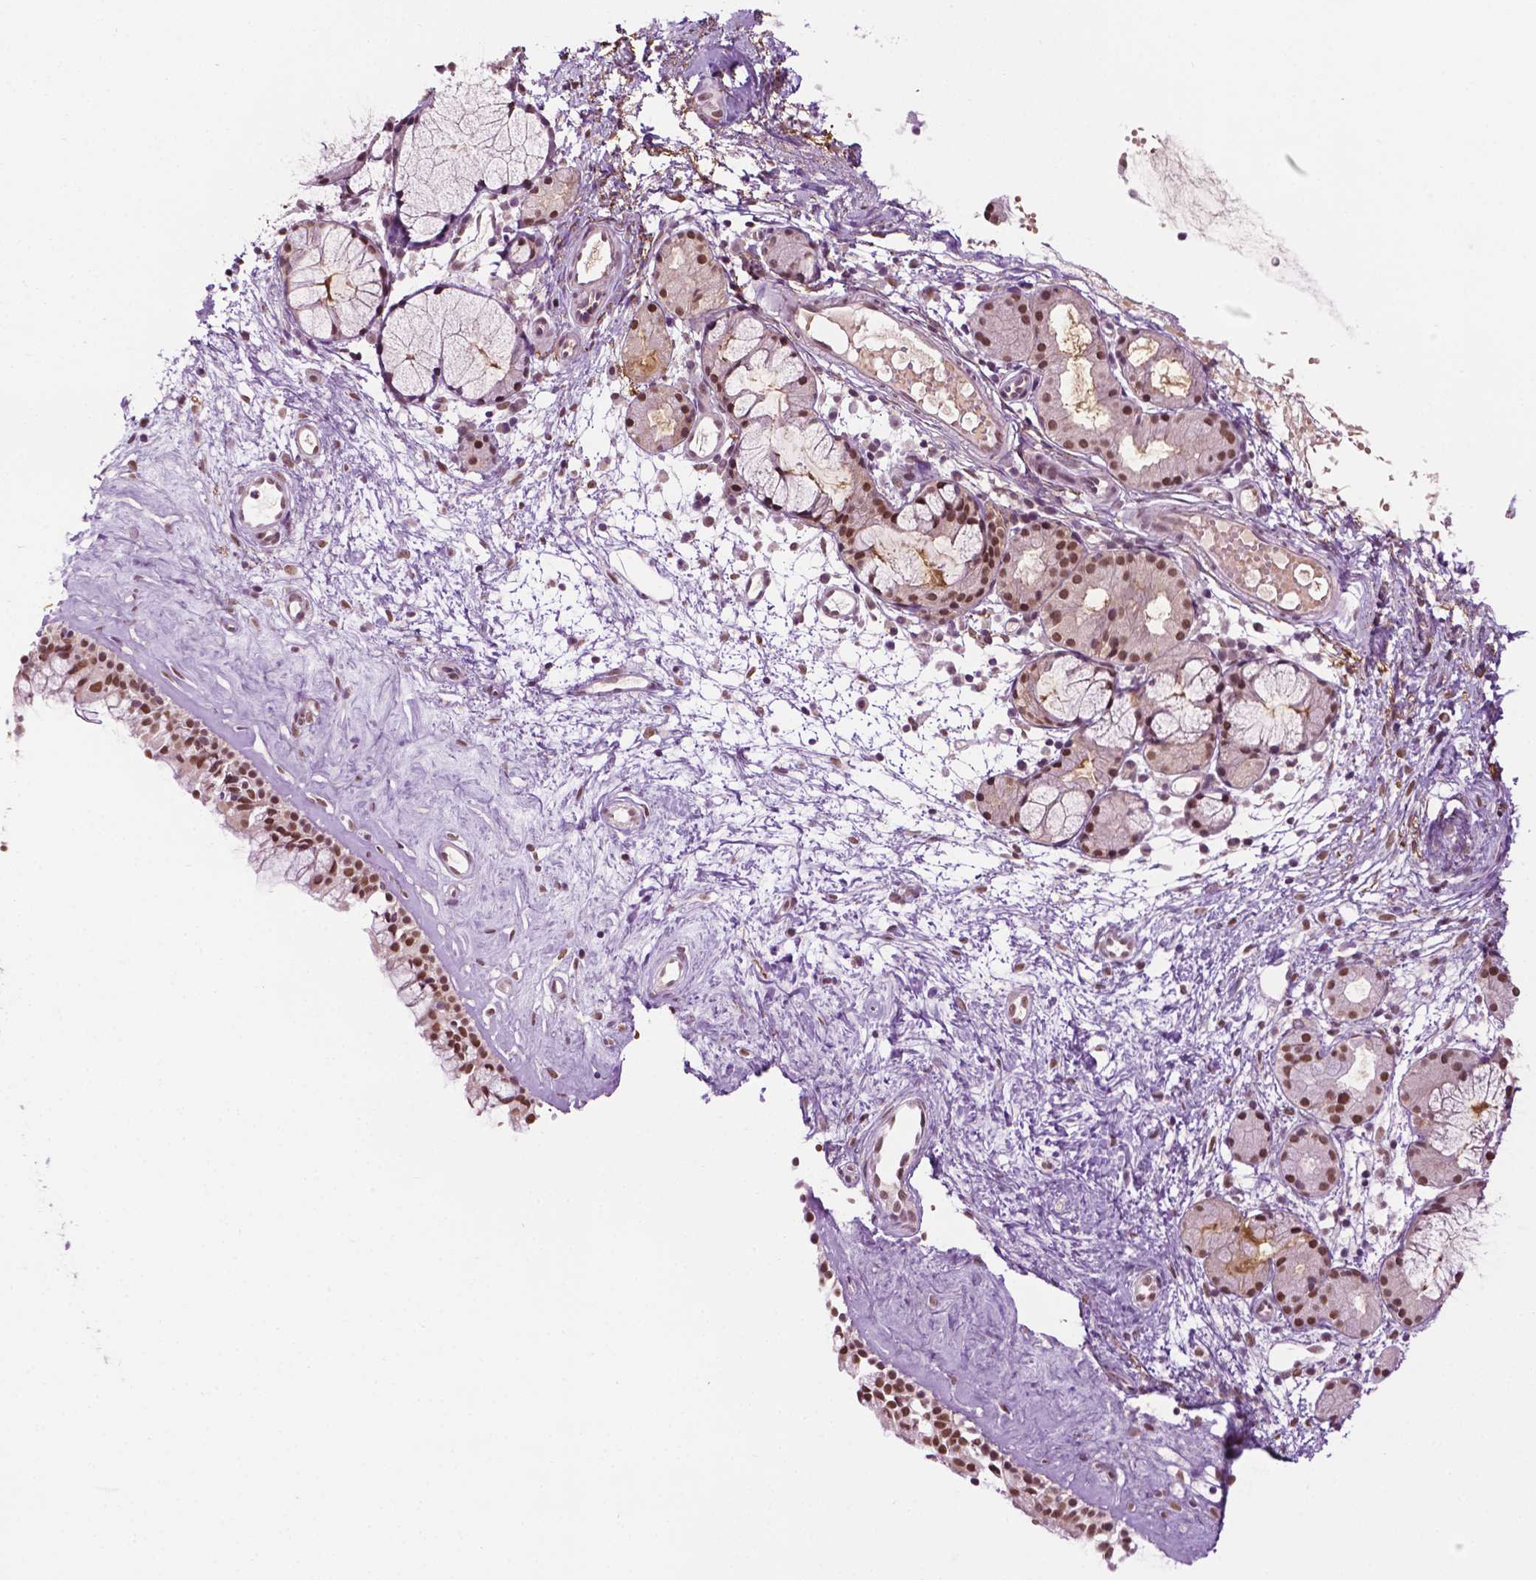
{"staining": {"intensity": "strong", "quantity": ">75%", "location": "nuclear"}, "tissue": "nasopharynx", "cell_type": "Respiratory epithelial cells", "image_type": "normal", "snomed": [{"axis": "morphology", "description": "Normal tissue, NOS"}, {"axis": "topography", "description": "Nasopharynx"}], "caption": "Immunohistochemistry histopathology image of unremarkable nasopharynx: nasopharynx stained using IHC reveals high levels of strong protein expression localized specifically in the nuclear of respiratory epithelial cells, appearing as a nuclear brown color.", "gene": "UBQLN4", "patient": {"sex": "female", "age": 52}}